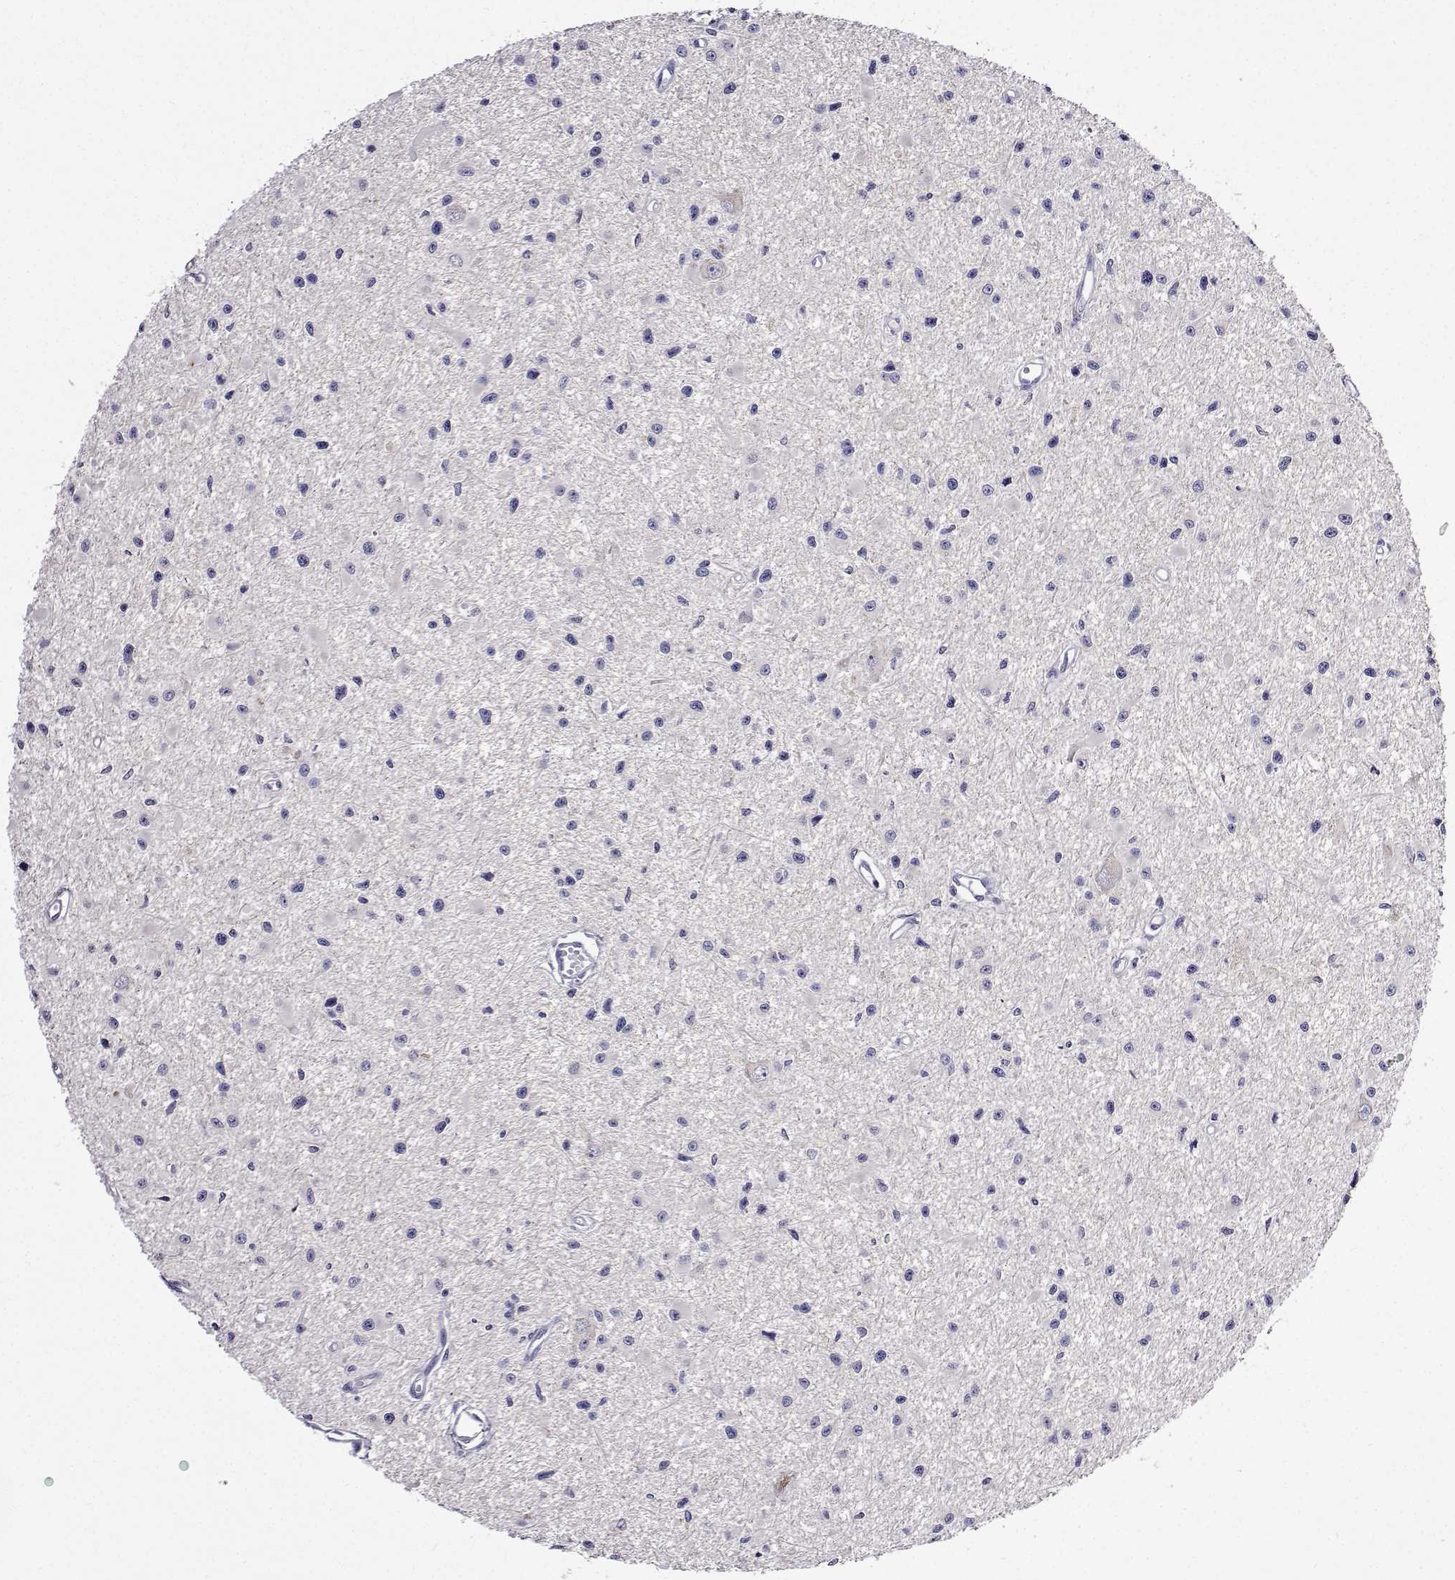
{"staining": {"intensity": "negative", "quantity": "none", "location": "none"}, "tissue": "glioma", "cell_type": "Tumor cells", "image_type": "cancer", "snomed": [{"axis": "morphology", "description": "Glioma, malignant, High grade"}, {"axis": "topography", "description": "Brain"}], "caption": "Human glioma stained for a protein using IHC shows no expression in tumor cells.", "gene": "SULT2A1", "patient": {"sex": "male", "age": 54}}